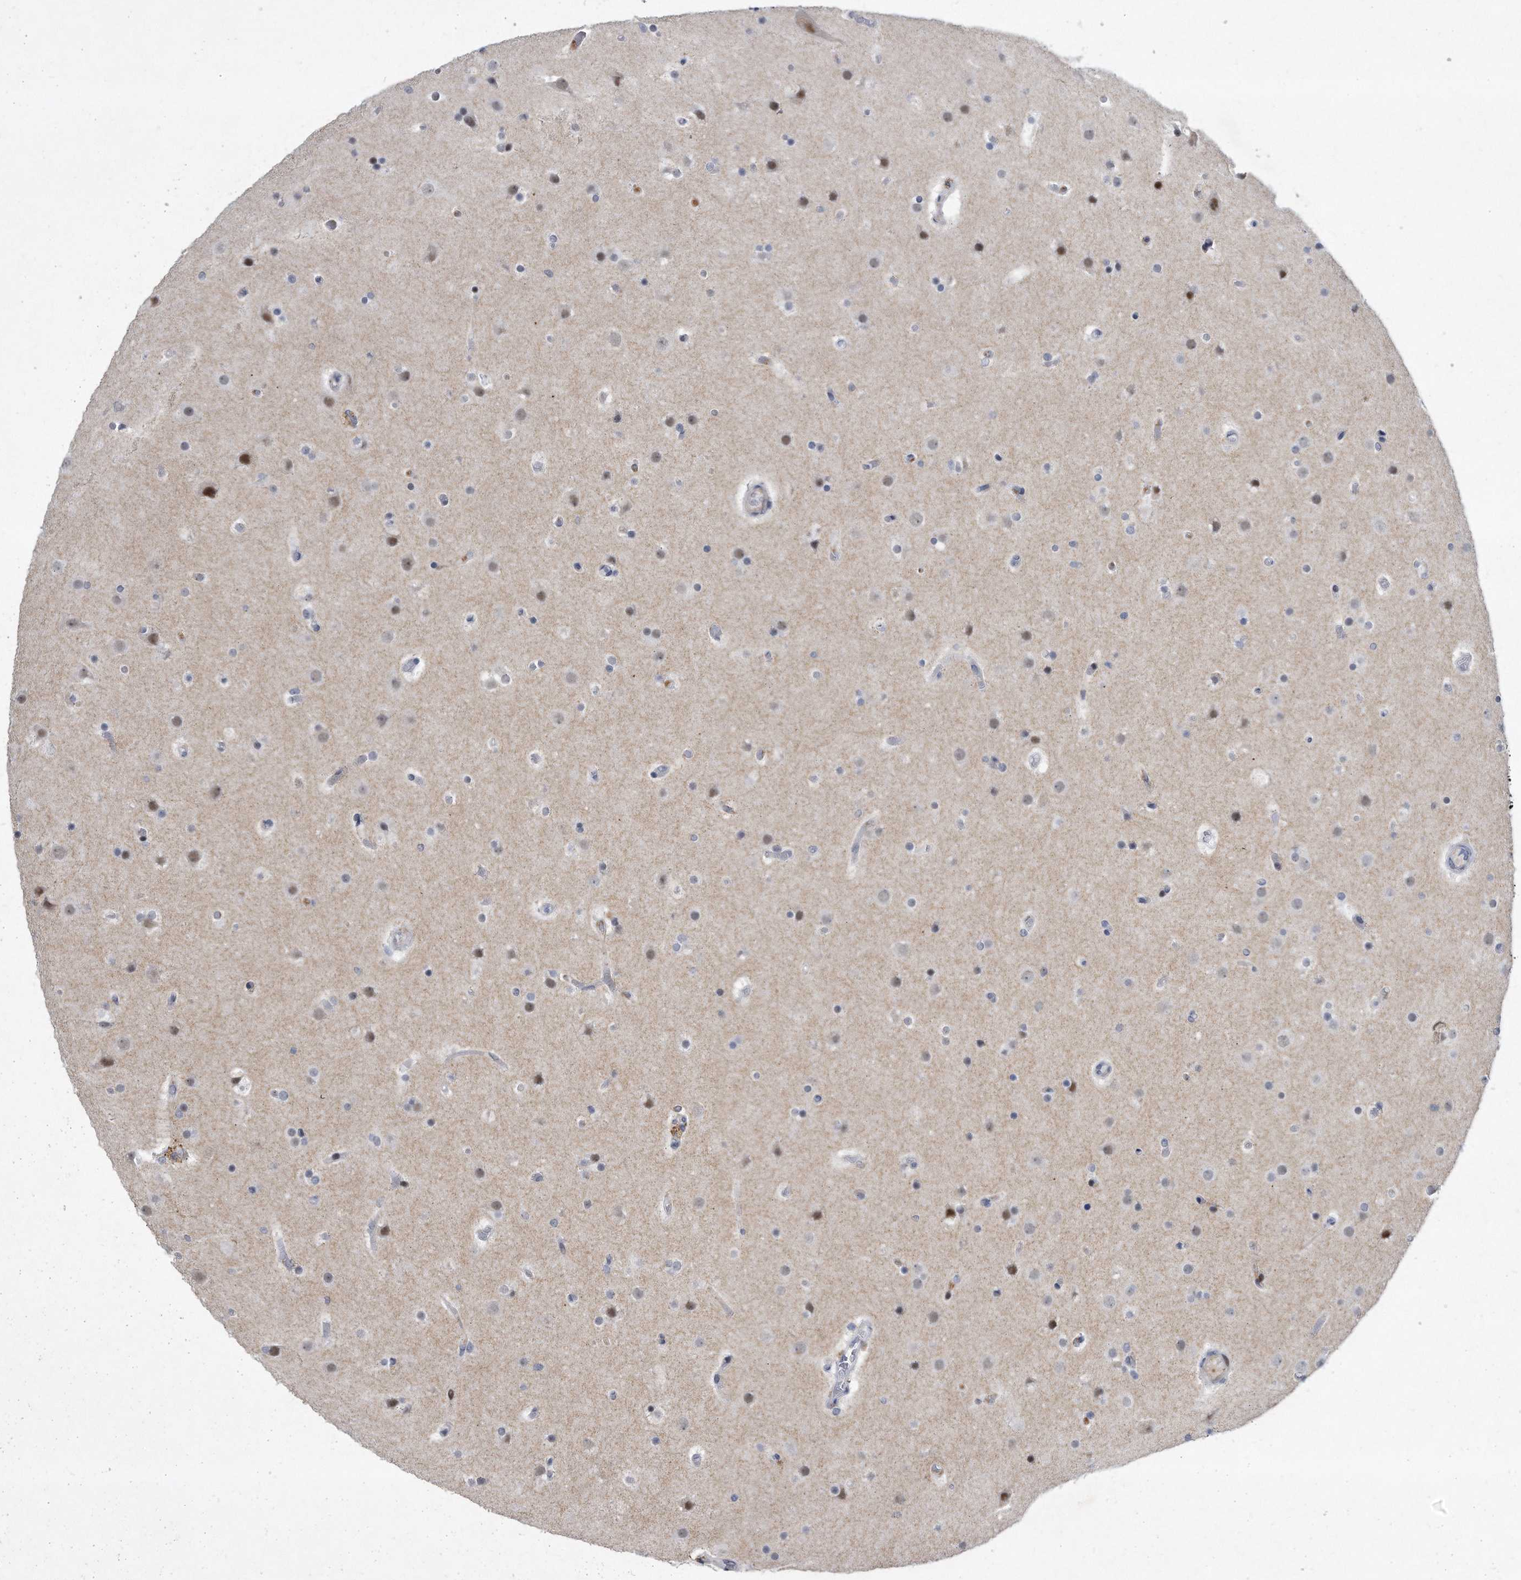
{"staining": {"intensity": "weak", "quantity": "<25%", "location": "nuclear"}, "tissue": "glioma", "cell_type": "Tumor cells", "image_type": "cancer", "snomed": [{"axis": "morphology", "description": "Glioma, malignant, High grade"}, {"axis": "topography", "description": "Cerebral cortex"}], "caption": "IHC of glioma displays no expression in tumor cells.", "gene": "PGBD2", "patient": {"sex": "female", "age": 36}}